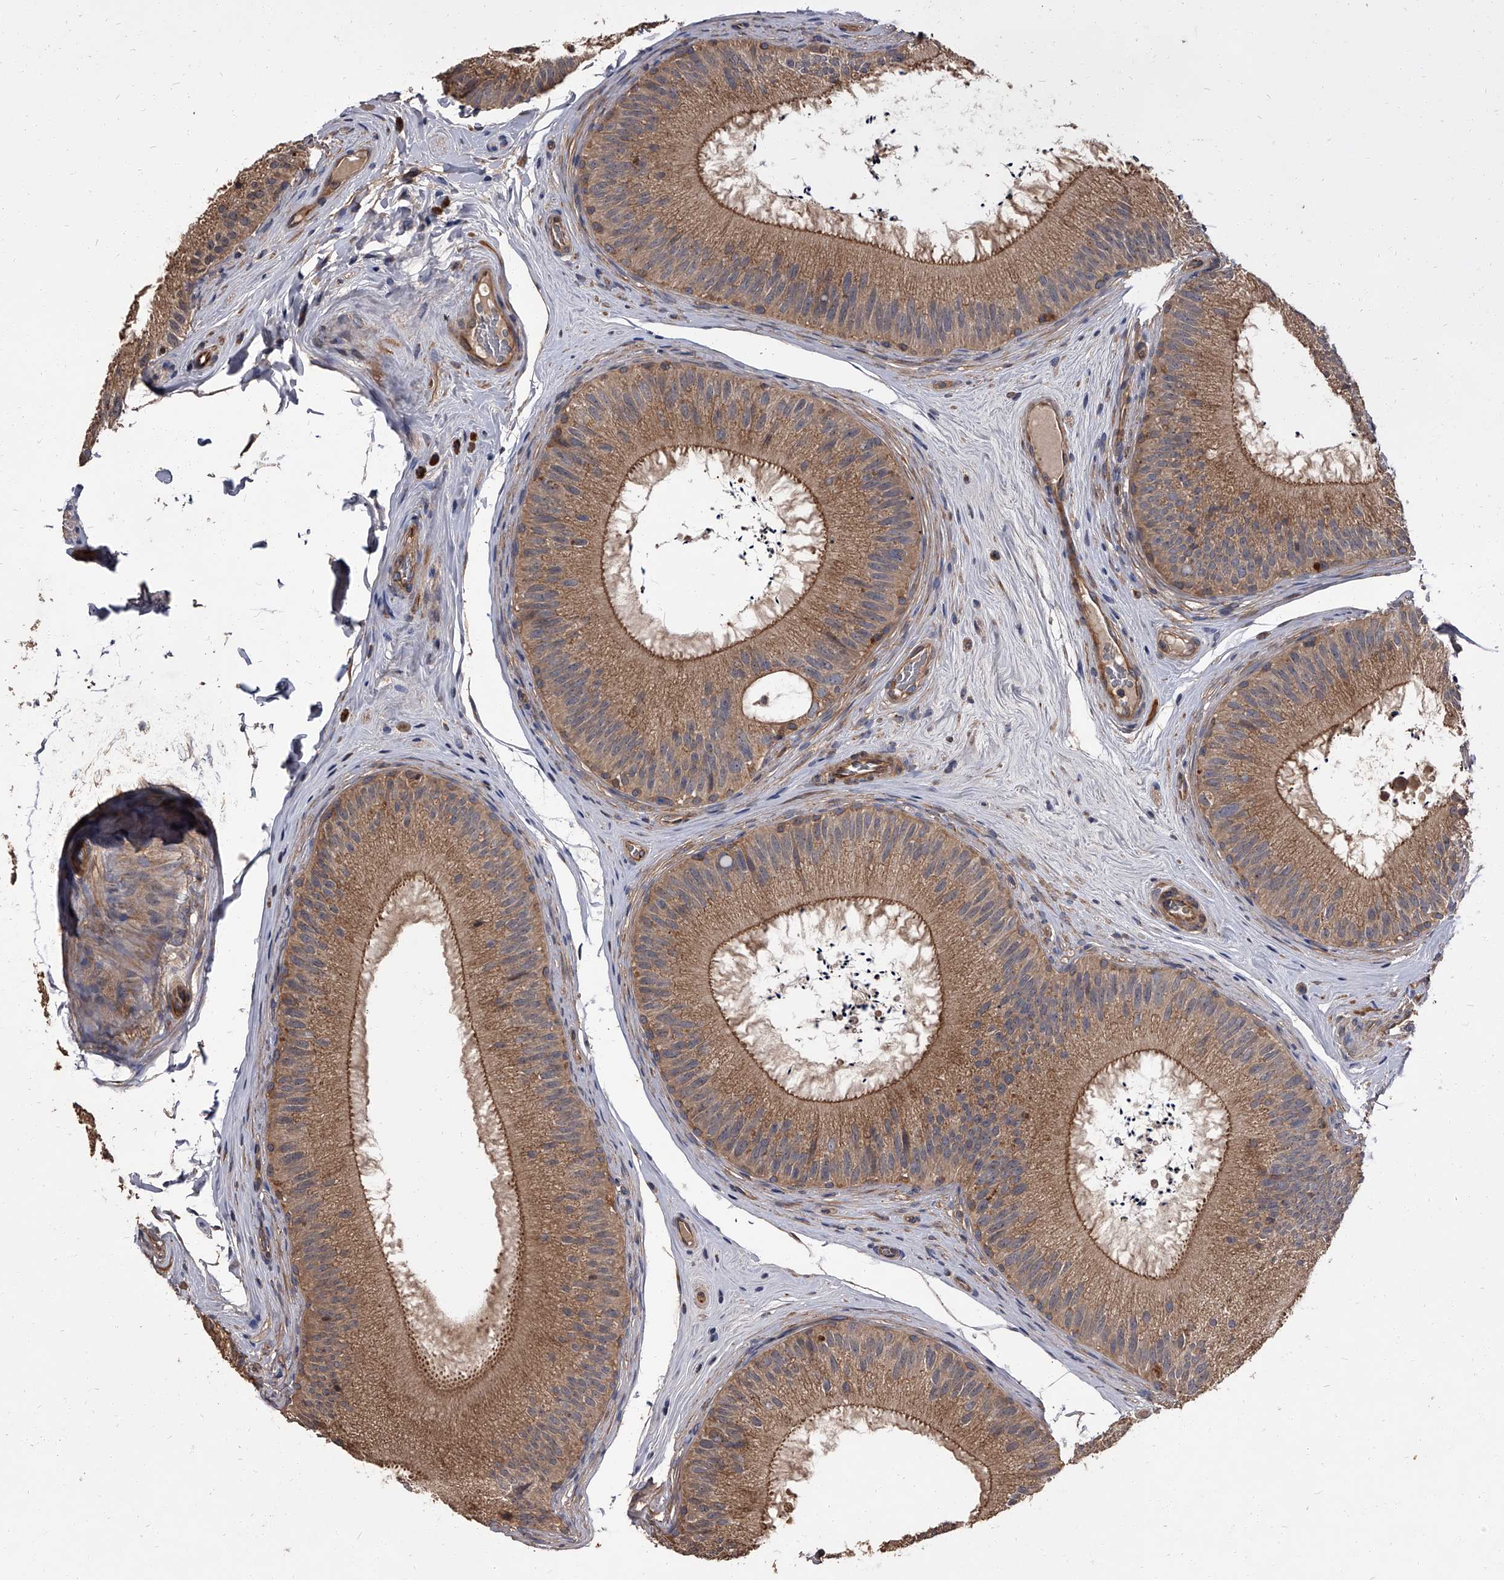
{"staining": {"intensity": "moderate", "quantity": ">75%", "location": "cytoplasmic/membranous"}, "tissue": "epididymis", "cell_type": "Glandular cells", "image_type": "normal", "snomed": [{"axis": "morphology", "description": "Normal tissue, NOS"}, {"axis": "topography", "description": "Epididymis"}], "caption": "A medium amount of moderate cytoplasmic/membranous staining is identified in approximately >75% of glandular cells in normal epididymis. (brown staining indicates protein expression, while blue staining denotes nuclei).", "gene": "STK36", "patient": {"sex": "male", "age": 45}}